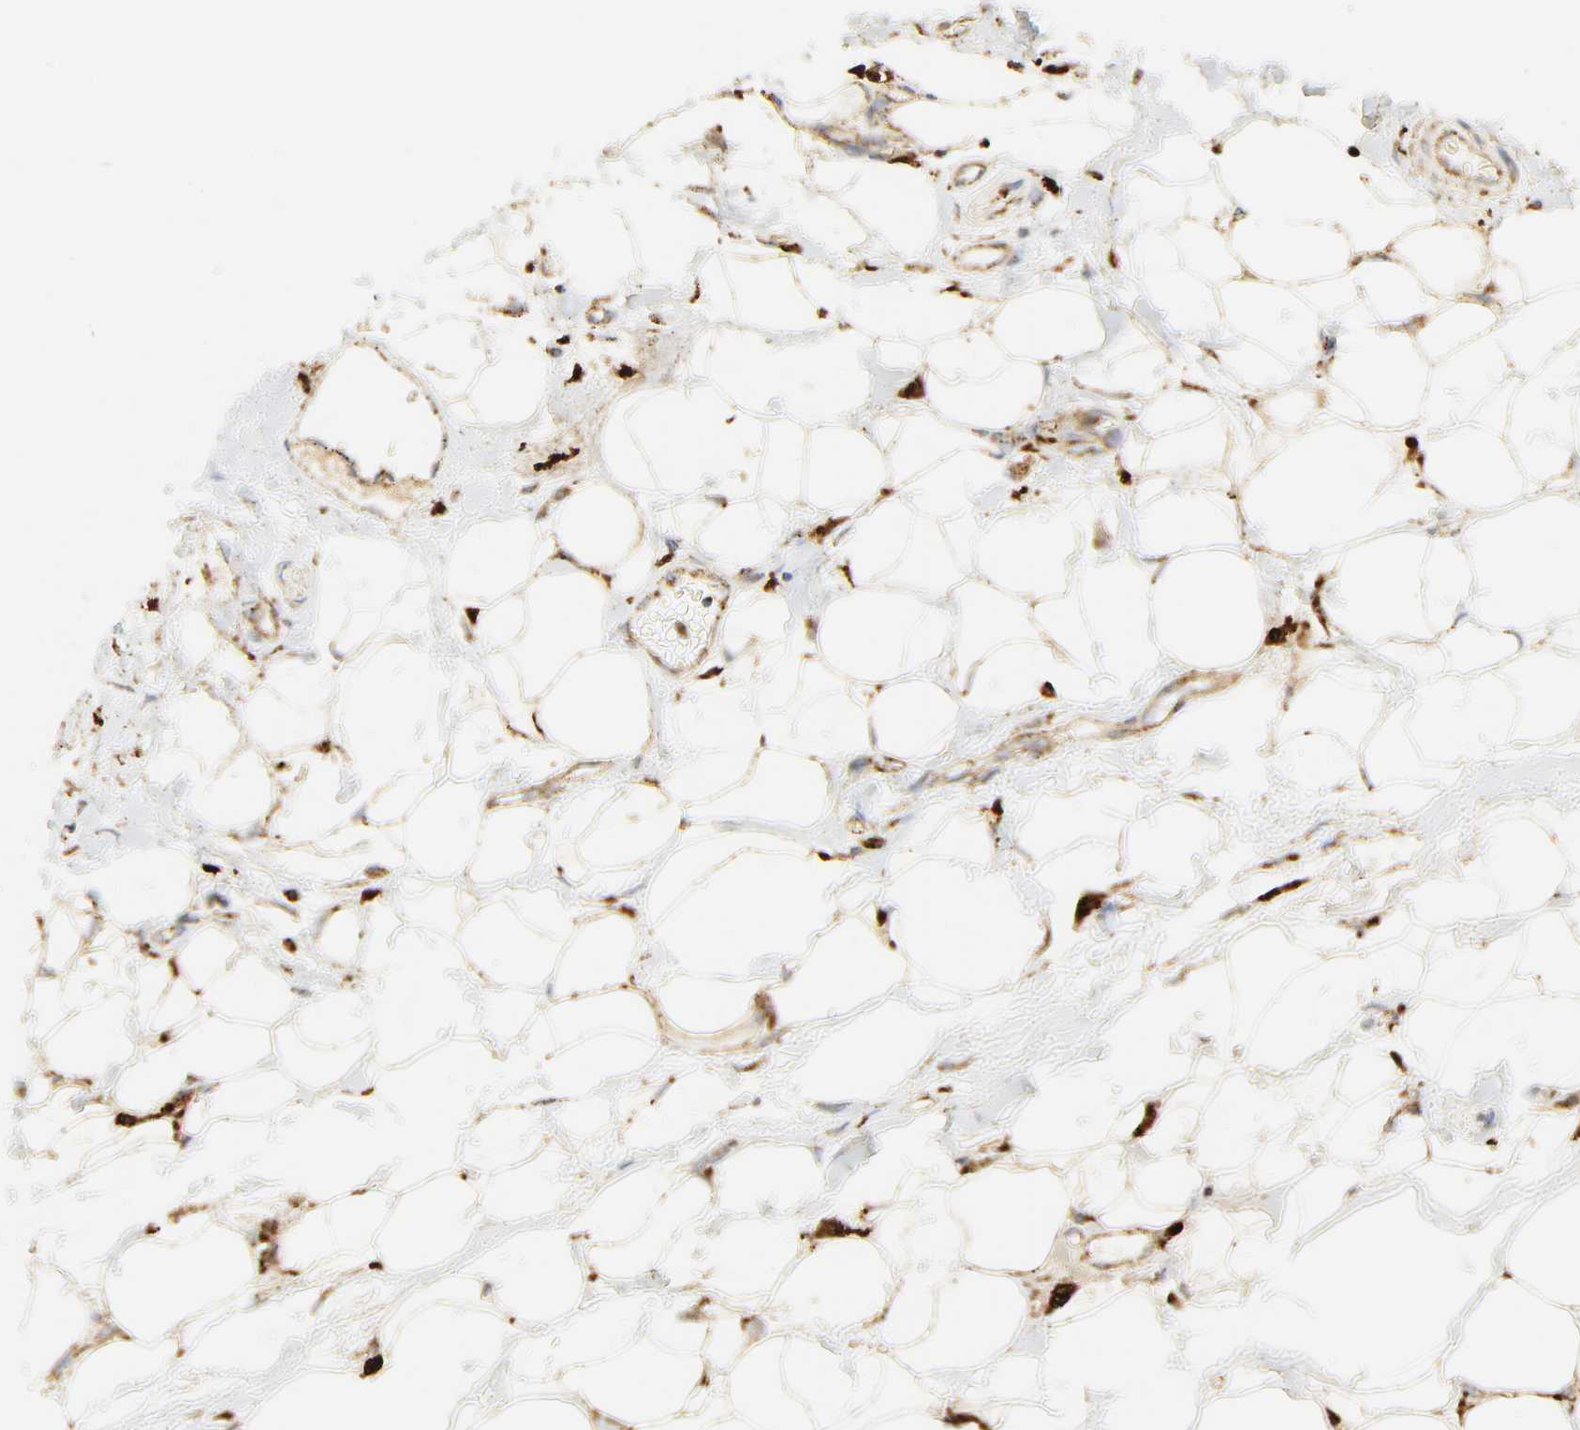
{"staining": {"intensity": "strong", "quantity": ">75%", "location": "cytoplasmic/membranous"}, "tissue": "adipose tissue", "cell_type": "Adipocytes", "image_type": "normal", "snomed": [{"axis": "morphology", "description": "Normal tissue, NOS"}, {"axis": "morphology", "description": "Urothelial carcinoma, High grade"}, {"axis": "topography", "description": "Vascular tissue"}, {"axis": "topography", "description": "Urinary bladder"}], "caption": "Immunohistochemistry (IHC) photomicrograph of unremarkable adipose tissue: adipose tissue stained using immunohistochemistry reveals high levels of strong protein expression localized specifically in the cytoplasmic/membranous of adipocytes, appearing as a cytoplasmic/membranous brown color.", "gene": "PSAP", "patient": {"sex": "female", "age": 56}}